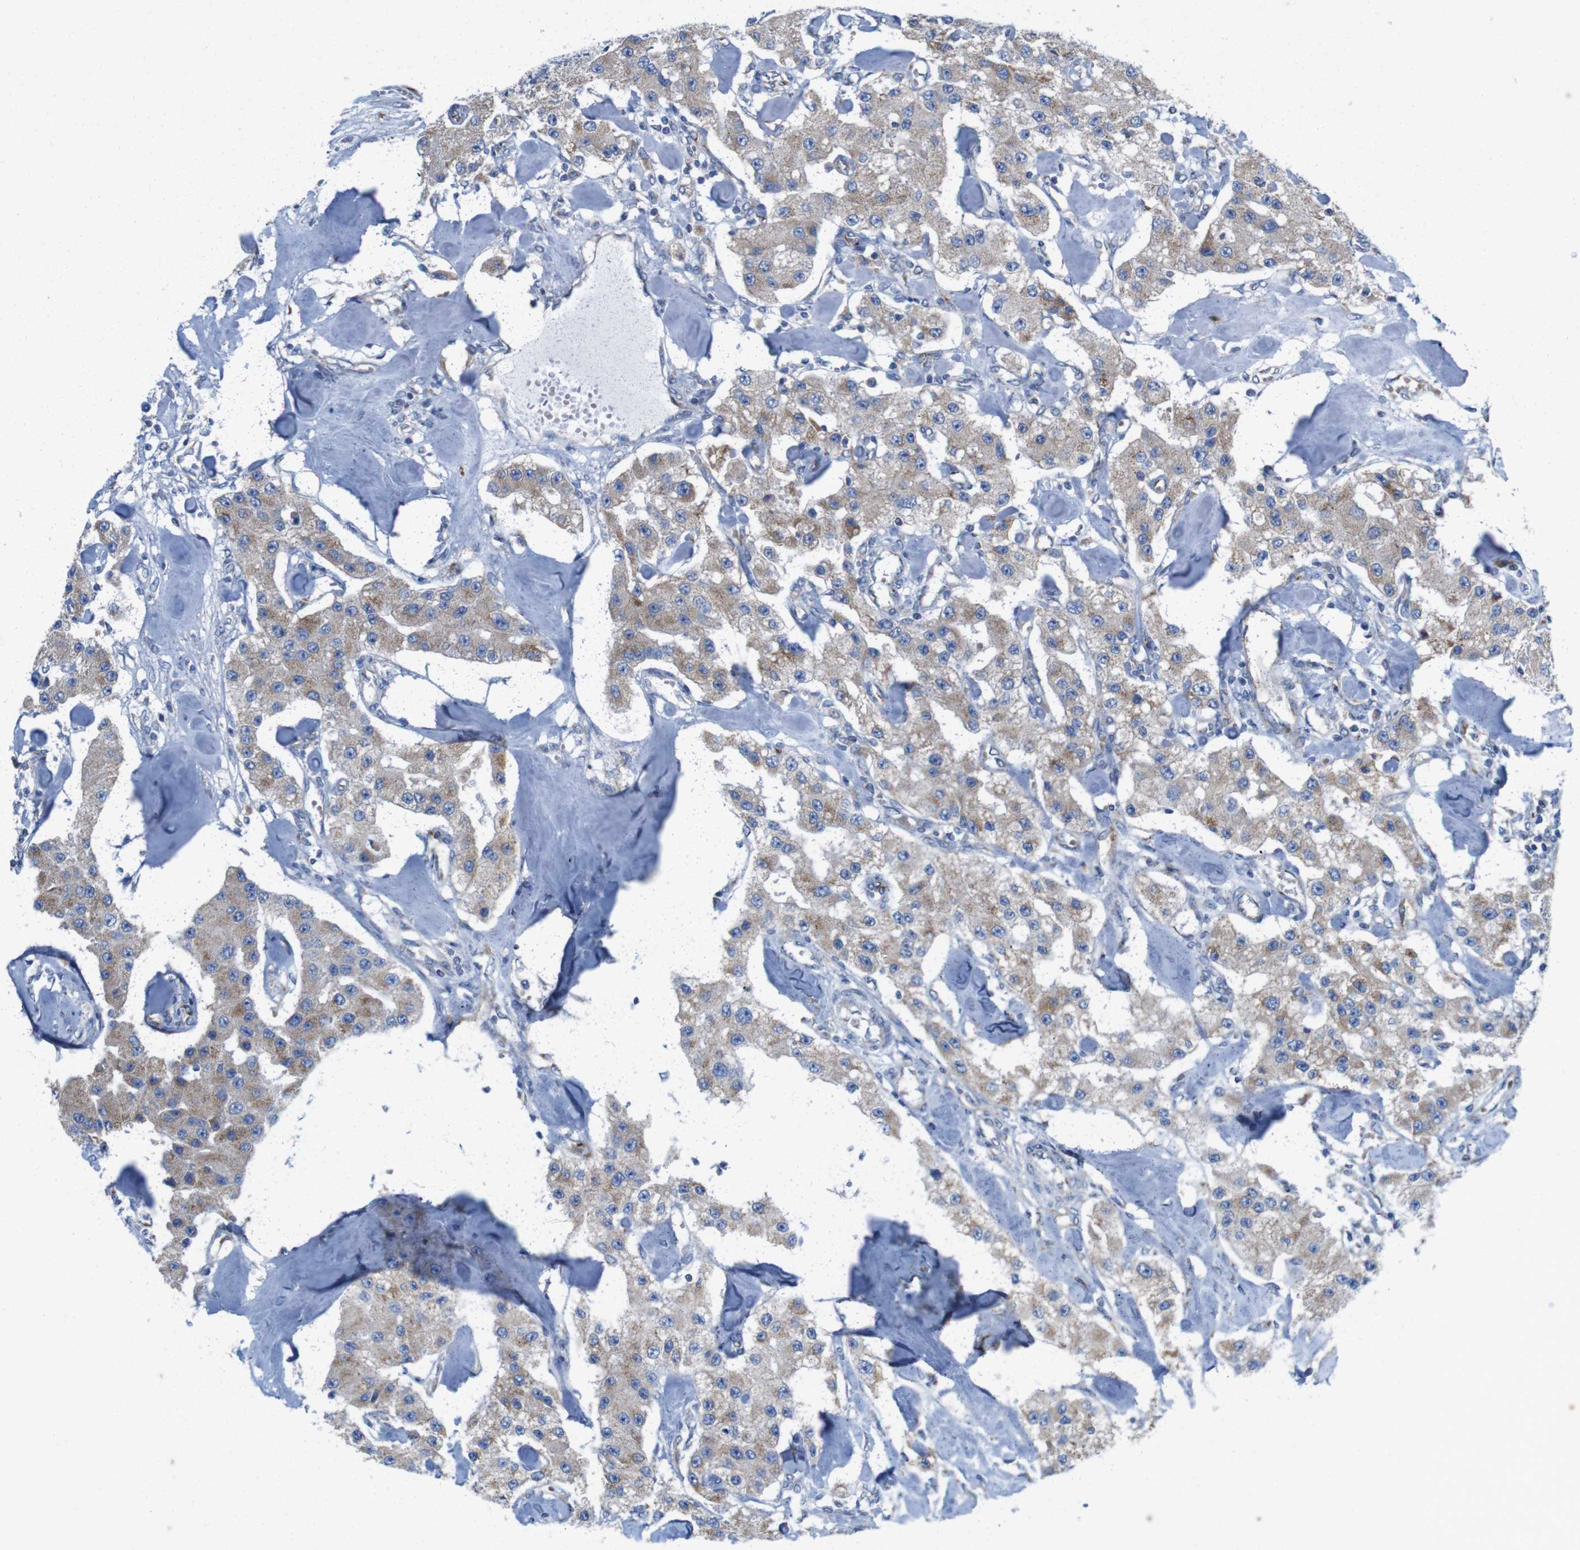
{"staining": {"intensity": "moderate", "quantity": "25%-75%", "location": "cytoplasmic/membranous"}, "tissue": "carcinoid", "cell_type": "Tumor cells", "image_type": "cancer", "snomed": [{"axis": "morphology", "description": "Carcinoid, malignant, NOS"}, {"axis": "topography", "description": "Pancreas"}], "caption": "Immunohistochemistry (DAB) staining of carcinoid shows moderate cytoplasmic/membranous protein expression in about 25%-75% of tumor cells.", "gene": "EFCAB14", "patient": {"sex": "male", "age": 41}}